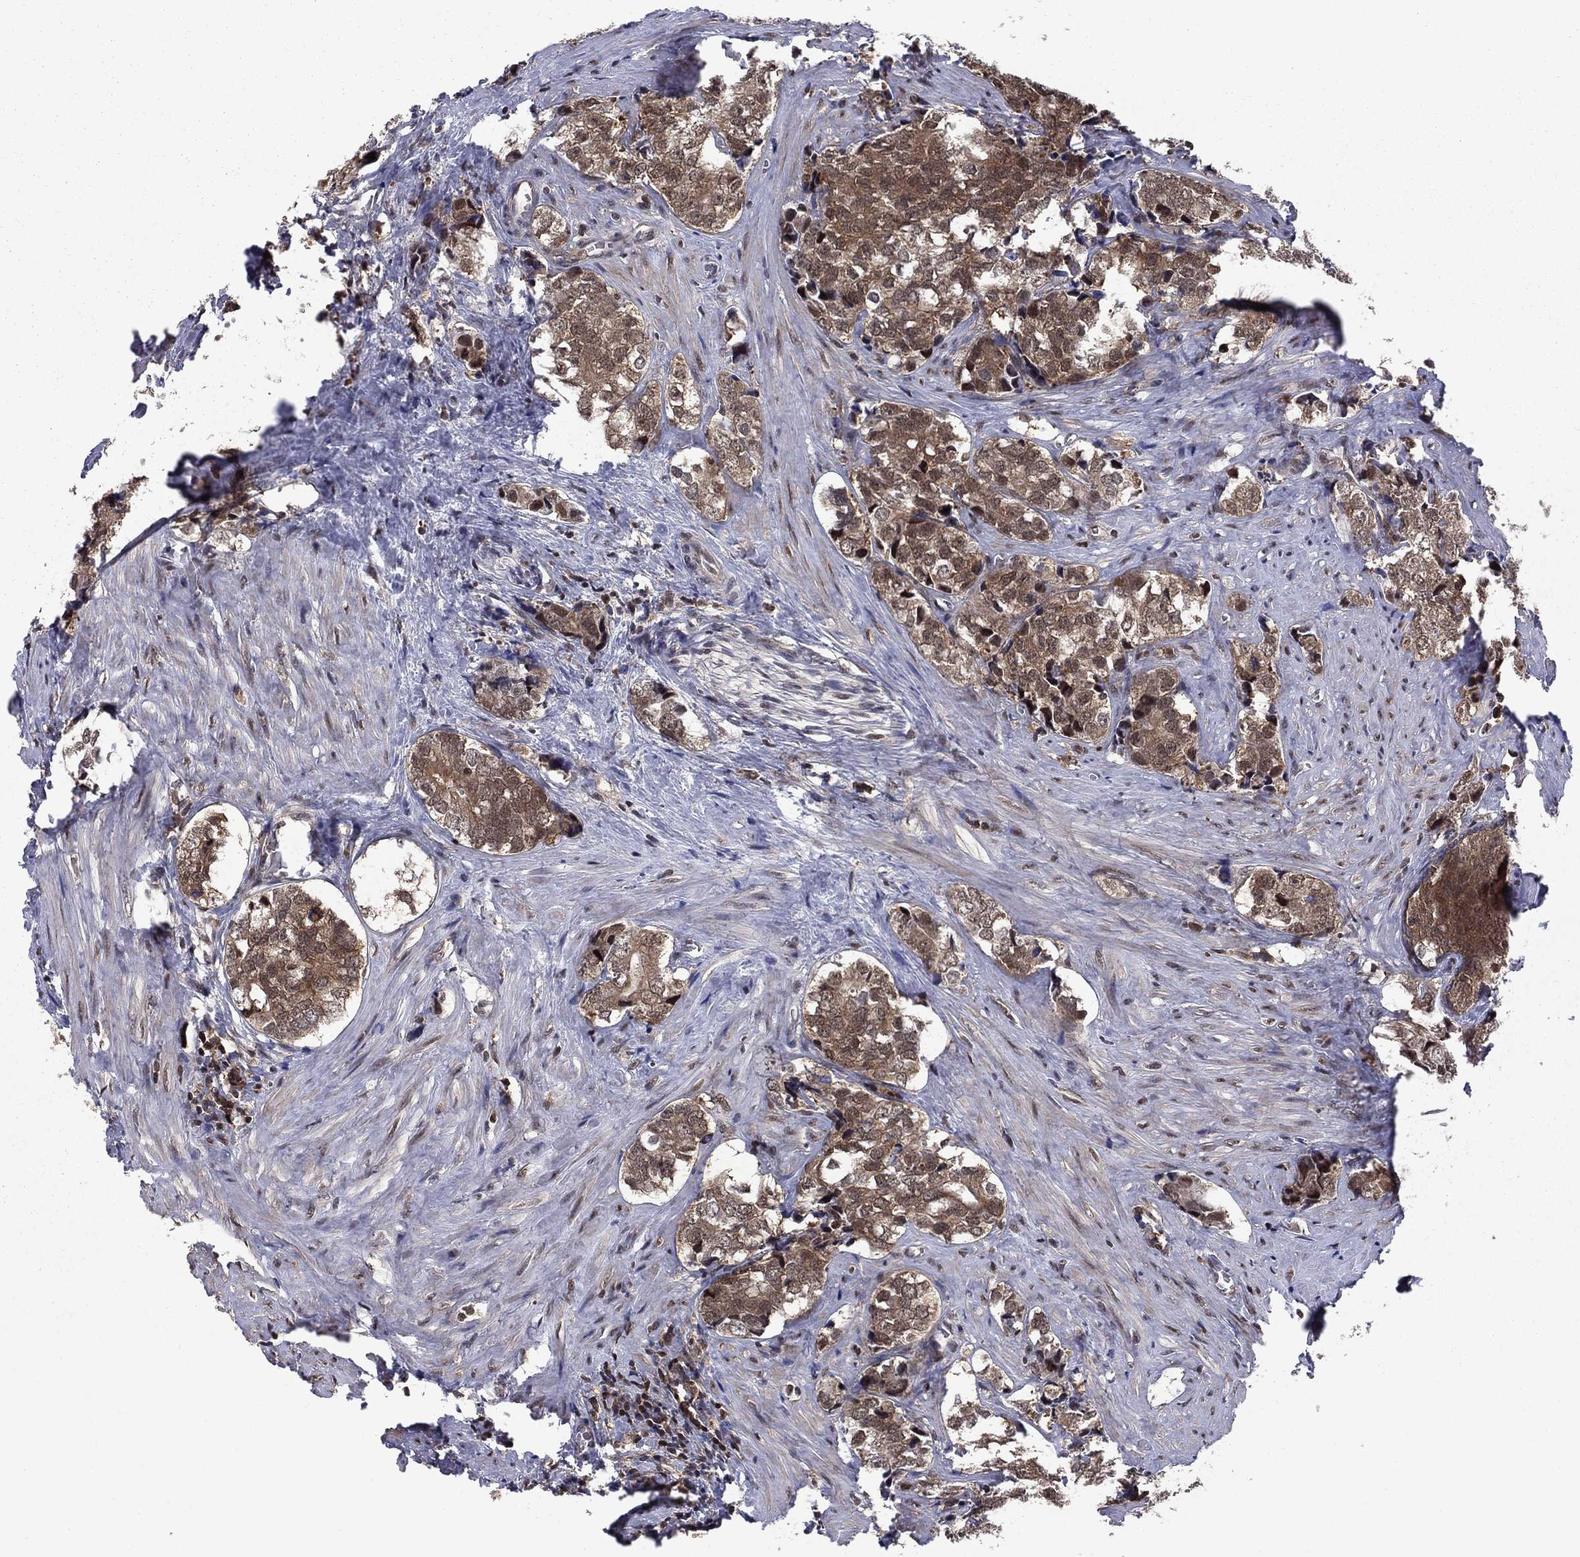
{"staining": {"intensity": "weak", "quantity": "25%-75%", "location": "nuclear"}, "tissue": "prostate cancer", "cell_type": "Tumor cells", "image_type": "cancer", "snomed": [{"axis": "morphology", "description": "Adenocarcinoma, NOS"}, {"axis": "topography", "description": "Prostate and seminal vesicle, NOS"}], "caption": "IHC of prostate adenocarcinoma displays low levels of weak nuclear positivity in approximately 25%-75% of tumor cells.", "gene": "PSMD2", "patient": {"sex": "male", "age": 63}}